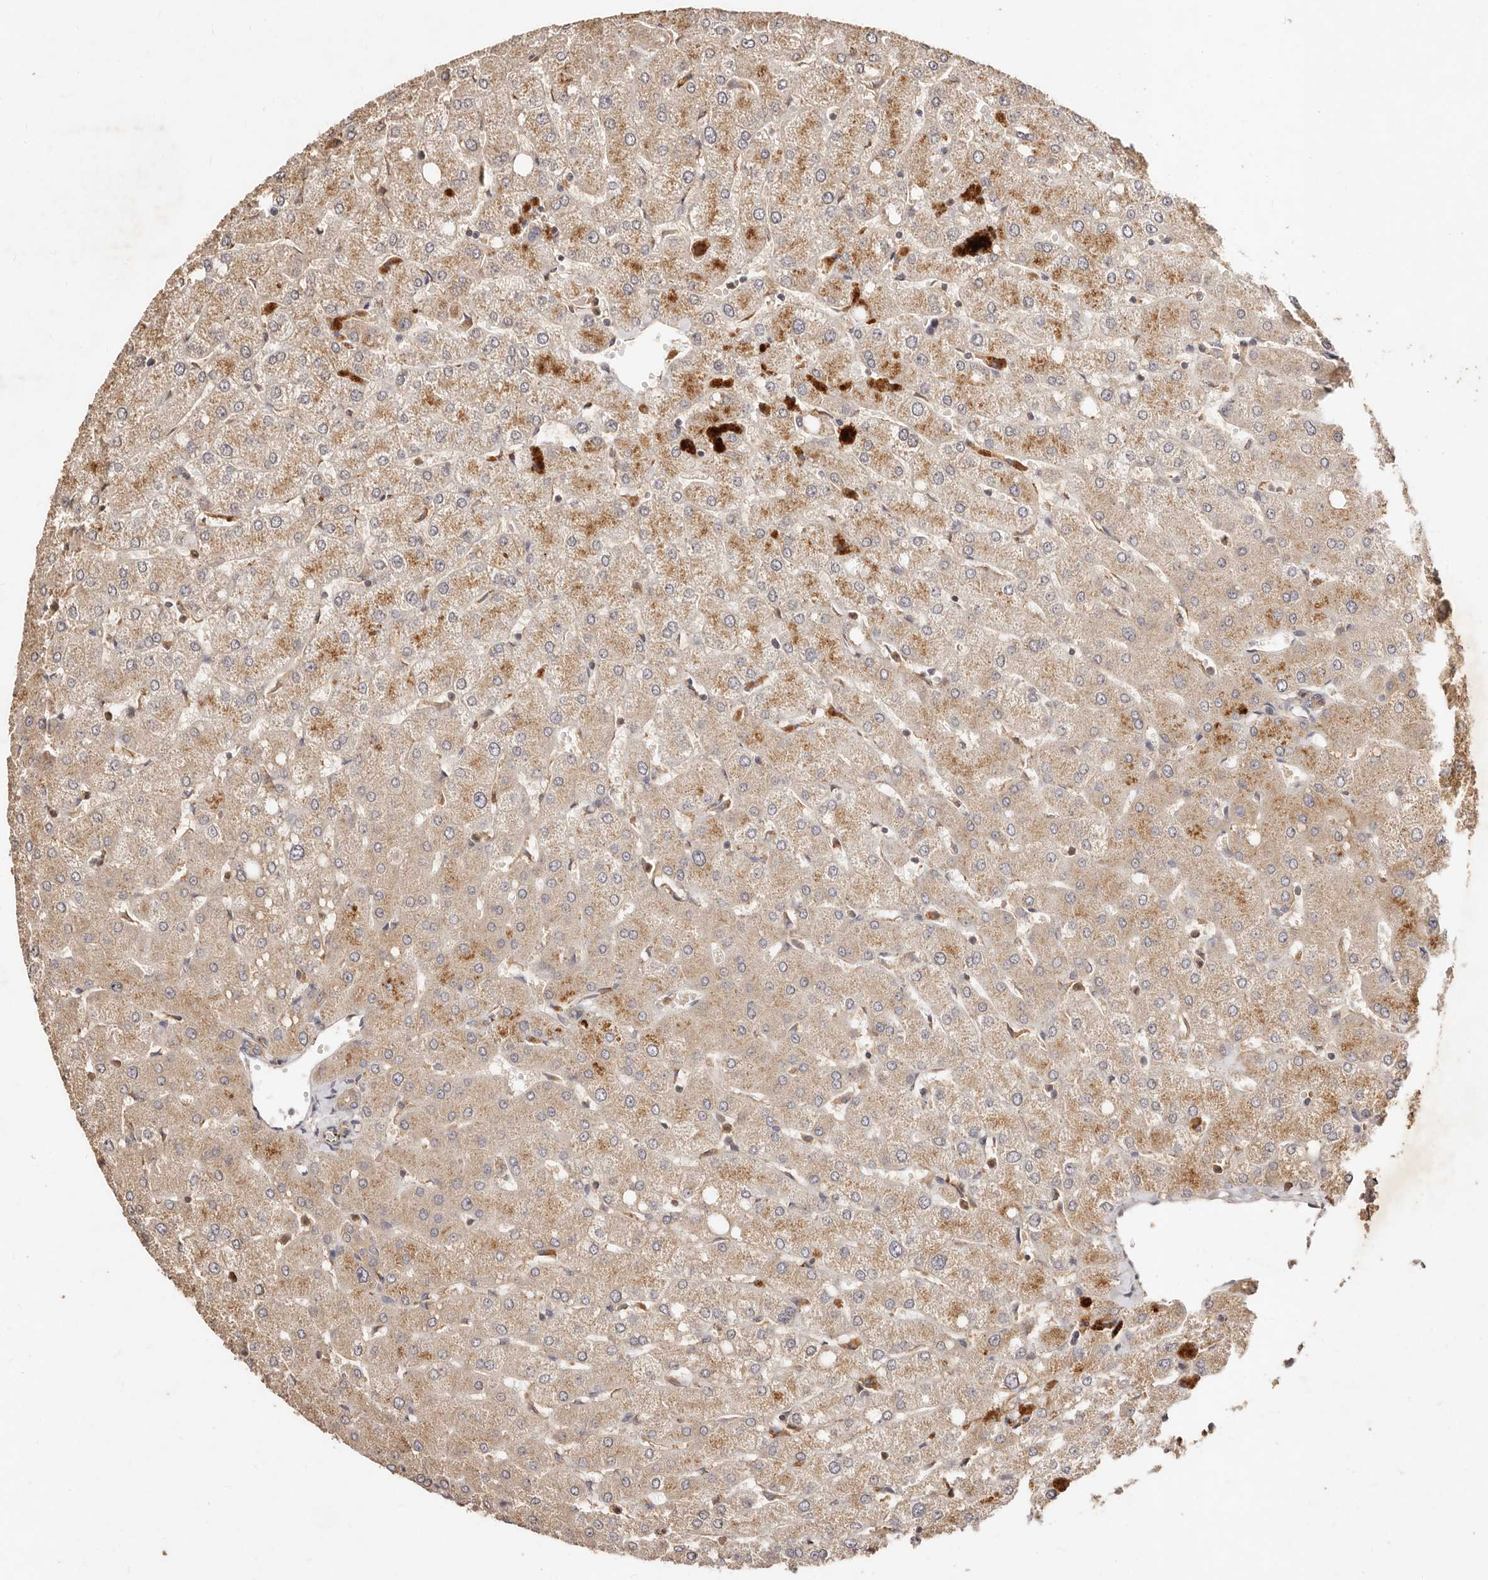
{"staining": {"intensity": "negative", "quantity": "none", "location": "none"}, "tissue": "liver", "cell_type": "Cholangiocytes", "image_type": "normal", "snomed": [{"axis": "morphology", "description": "Normal tissue, NOS"}, {"axis": "topography", "description": "Liver"}], "caption": "This is an immunohistochemistry (IHC) histopathology image of benign liver. There is no expression in cholangiocytes.", "gene": "CCL14", "patient": {"sex": "female", "age": 54}}